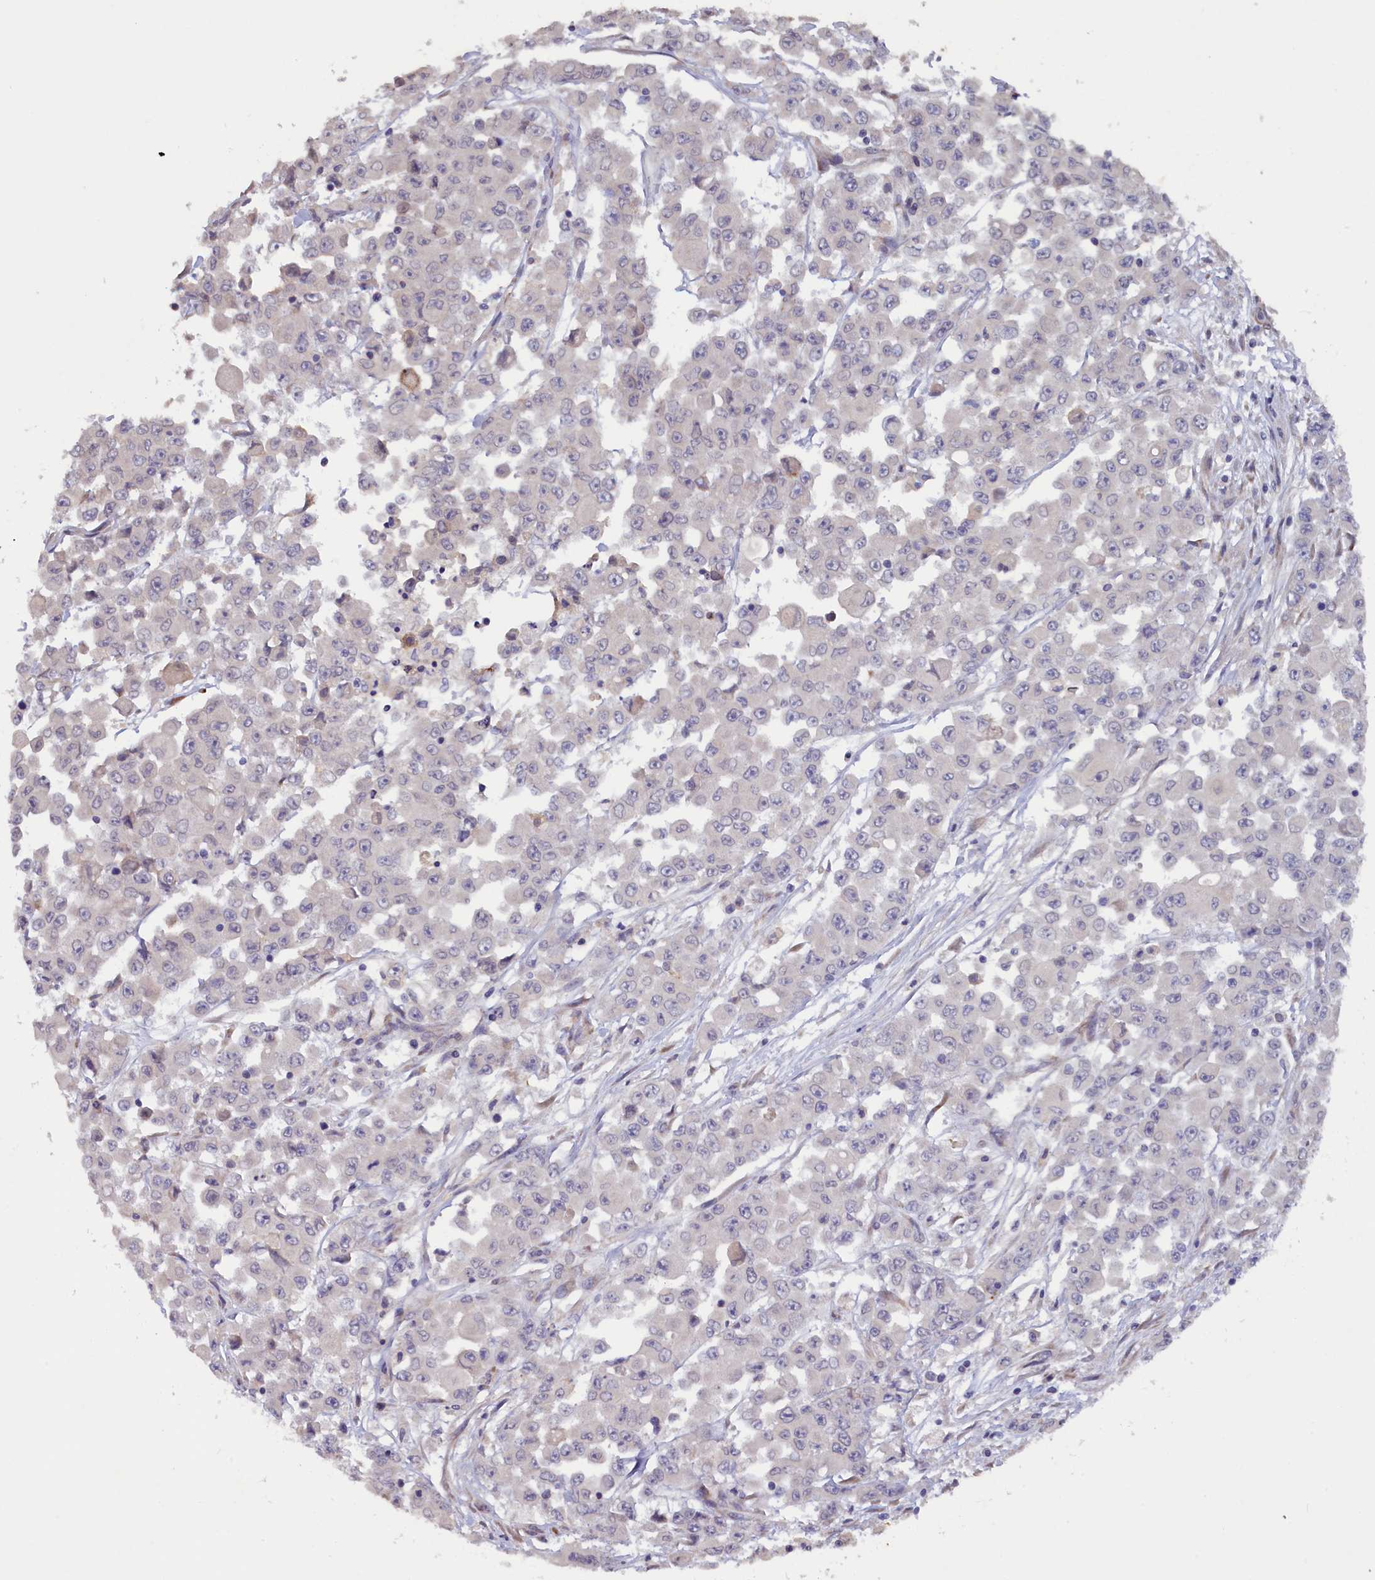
{"staining": {"intensity": "negative", "quantity": "none", "location": "none"}, "tissue": "colorectal cancer", "cell_type": "Tumor cells", "image_type": "cancer", "snomed": [{"axis": "morphology", "description": "Adenocarcinoma, NOS"}, {"axis": "topography", "description": "Colon"}], "caption": "This is an immunohistochemistry (IHC) photomicrograph of human colorectal cancer. There is no expression in tumor cells.", "gene": "ZSWIM4", "patient": {"sex": "male", "age": 51}}